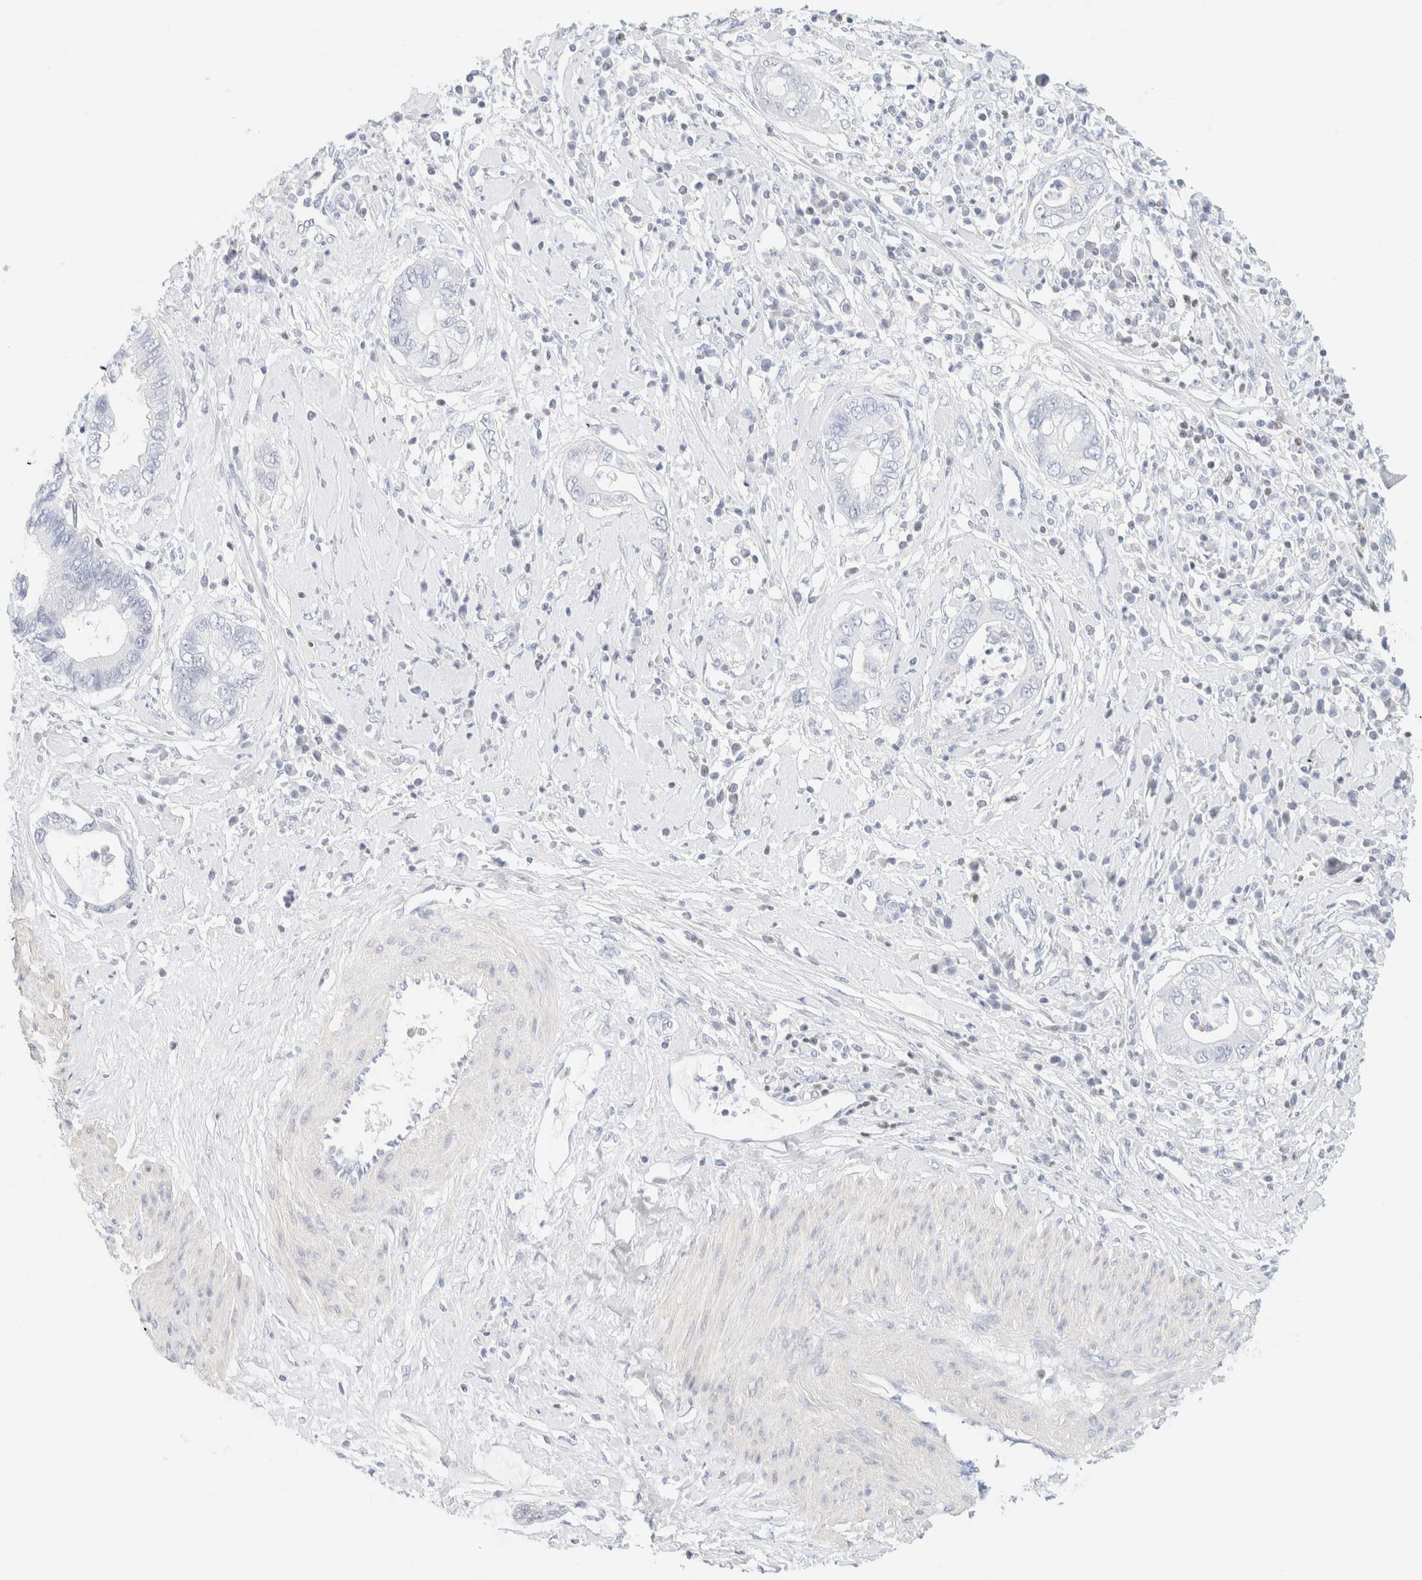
{"staining": {"intensity": "negative", "quantity": "none", "location": "none"}, "tissue": "cervical cancer", "cell_type": "Tumor cells", "image_type": "cancer", "snomed": [{"axis": "morphology", "description": "Adenocarcinoma, NOS"}, {"axis": "topography", "description": "Cervix"}], "caption": "A histopathology image of human cervical cancer is negative for staining in tumor cells.", "gene": "IKZF3", "patient": {"sex": "female", "age": 44}}